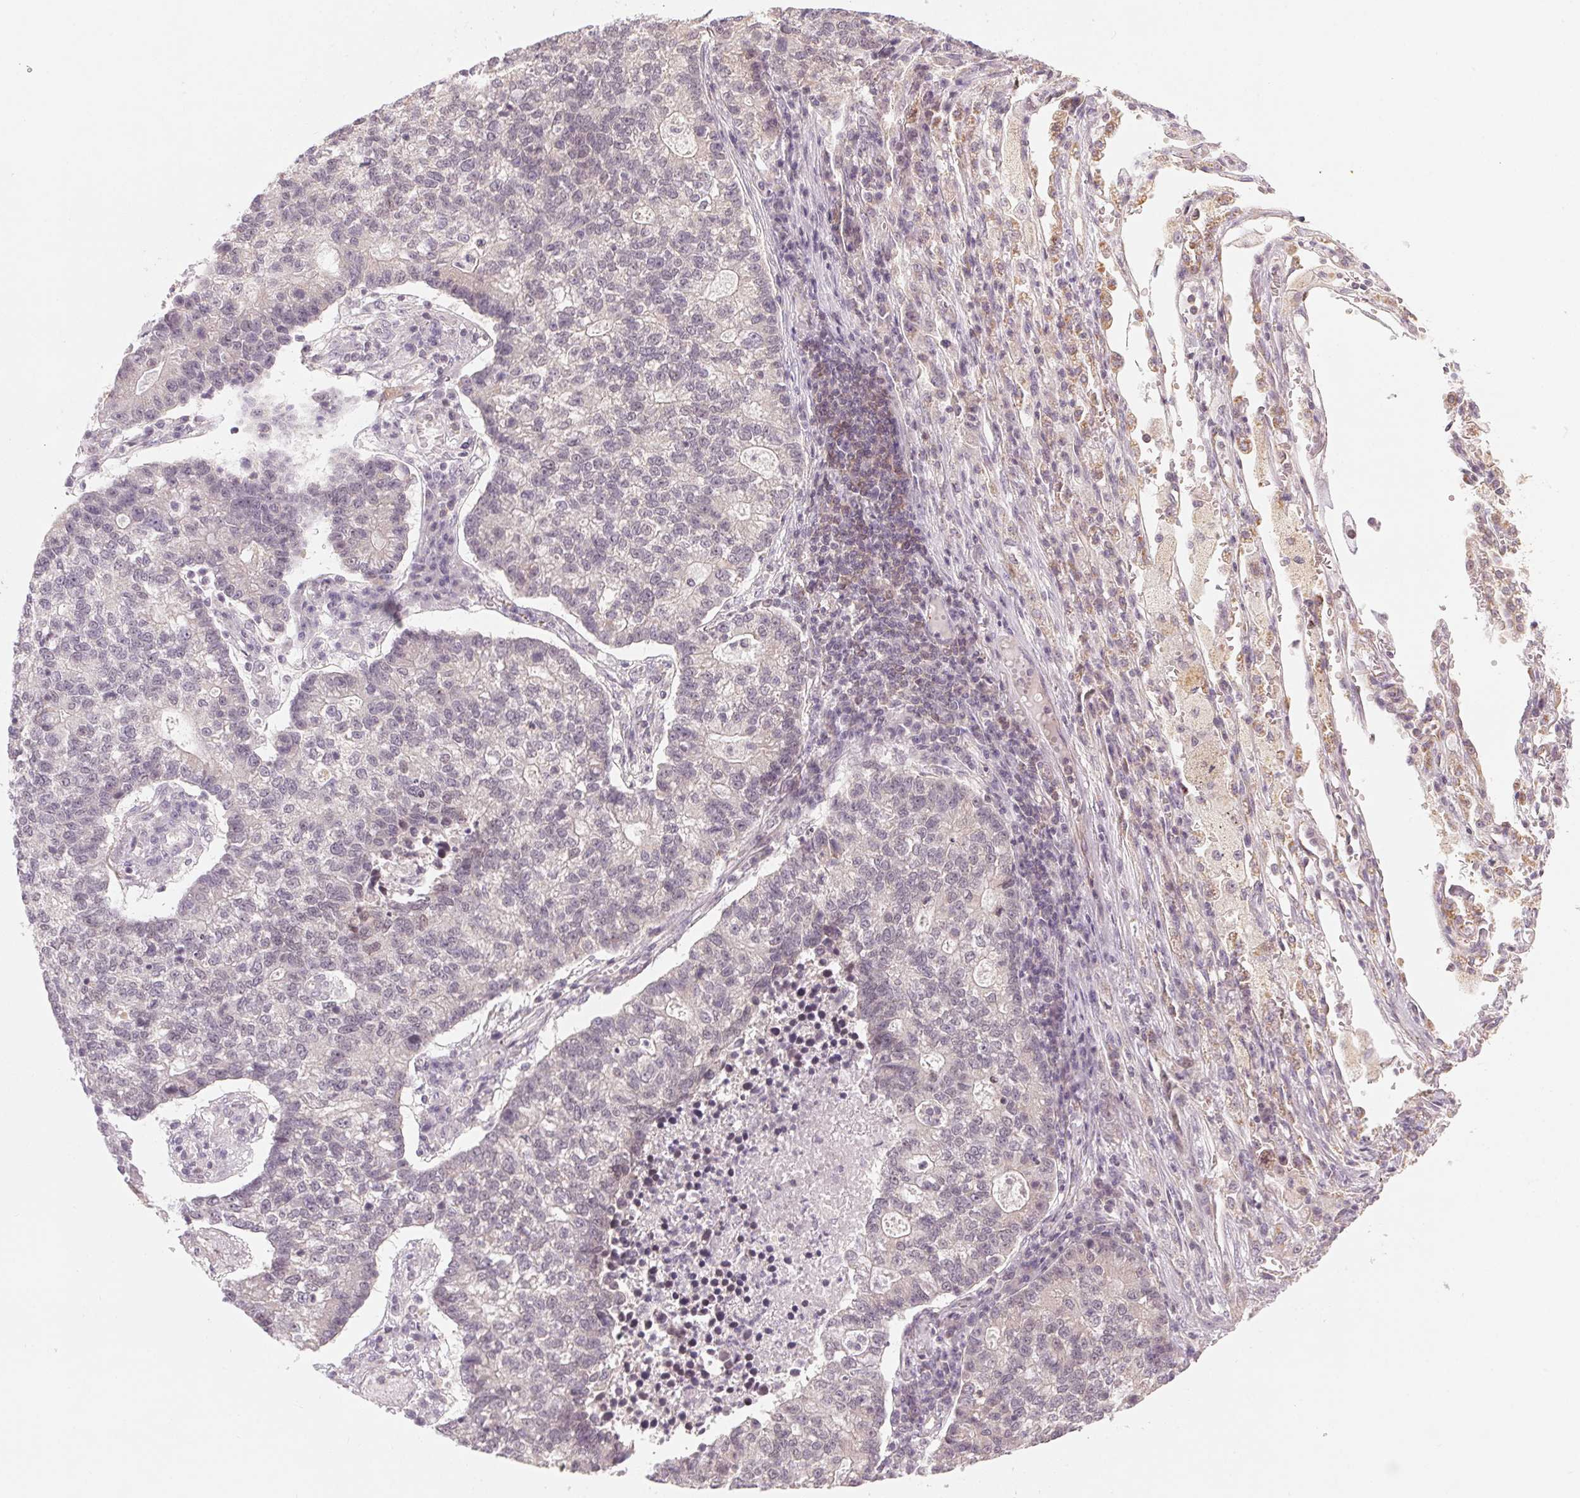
{"staining": {"intensity": "negative", "quantity": "none", "location": "none"}, "tissue": "lung cancer", "cell_type": "Tumor cells", "image_type": "cancer", "snomed": [{"axis": "morphology", "description": "Adenocarcinoma, NOS"}, {"axis": "topography", "description": "Lung"}], "caption": "The photomicrograph demonstrates no significant positivity in tumor cells of lung cancer.", "gene": "NCOA4", "patient": {"sex": "male", "age": 57}}